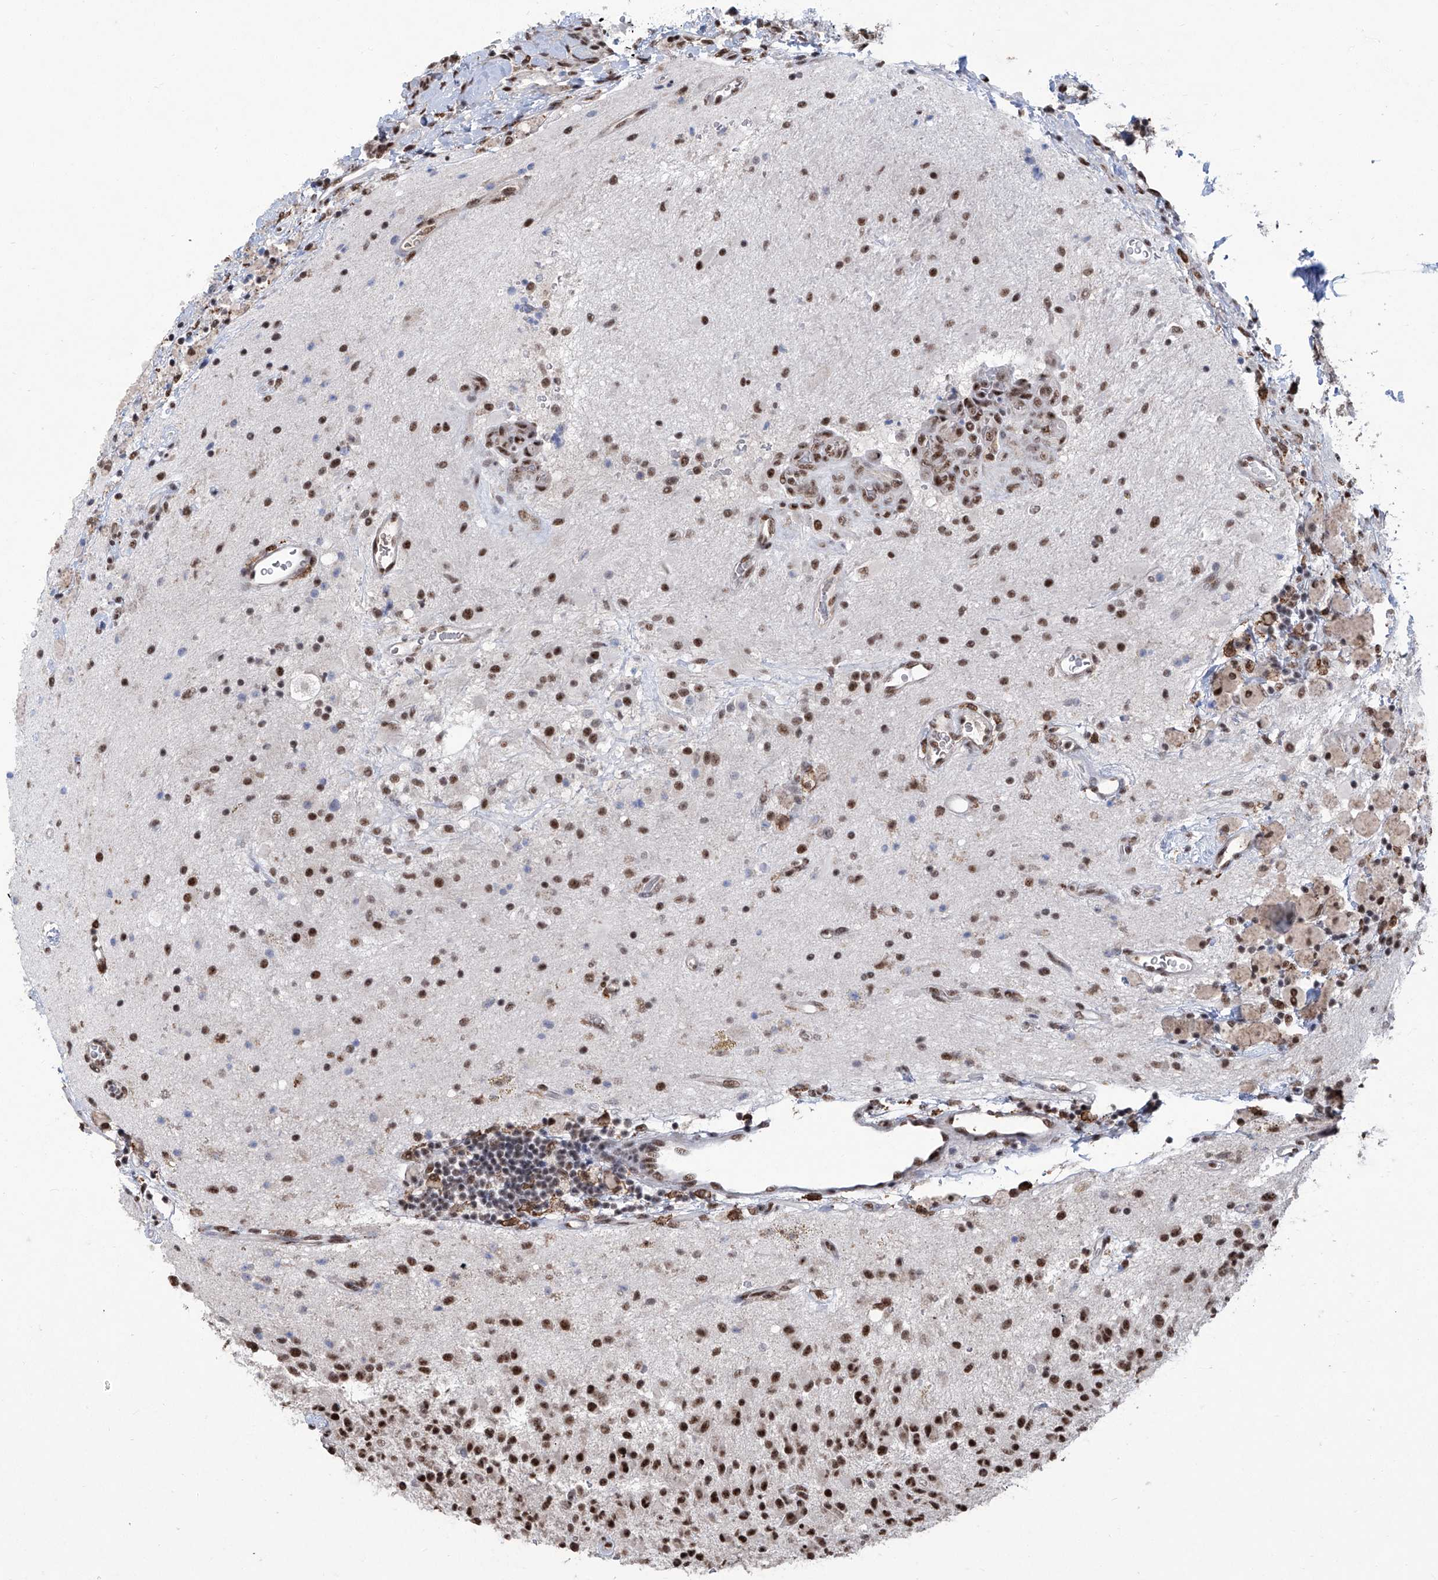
{"staining": {"intensity": "strong", "quantity": ">75%", "location": "nuclear"}, "tissue": "glioma", "cell_type": "Tumor cells", "image_type": "cancer", "snomed": [{"axis": "morphology", "description": "Glioma, malignant, High grade"}, {"axis": "topography", "description": "Brain"}], "caption": "Immunohistochemistry (IHC) staining of malignant glioma (high-grade), which demonstrates high levels of strong nuclear positivity in approximately >75% of tumor cells indicating strong nuclear protein positivity. The staining was performed using DAB (brown) for protein detection and nuclei were counterstained in hematoxylin (blue).", "gene": "FBXL4", "patient": {"sex": "male", "age": 34}}